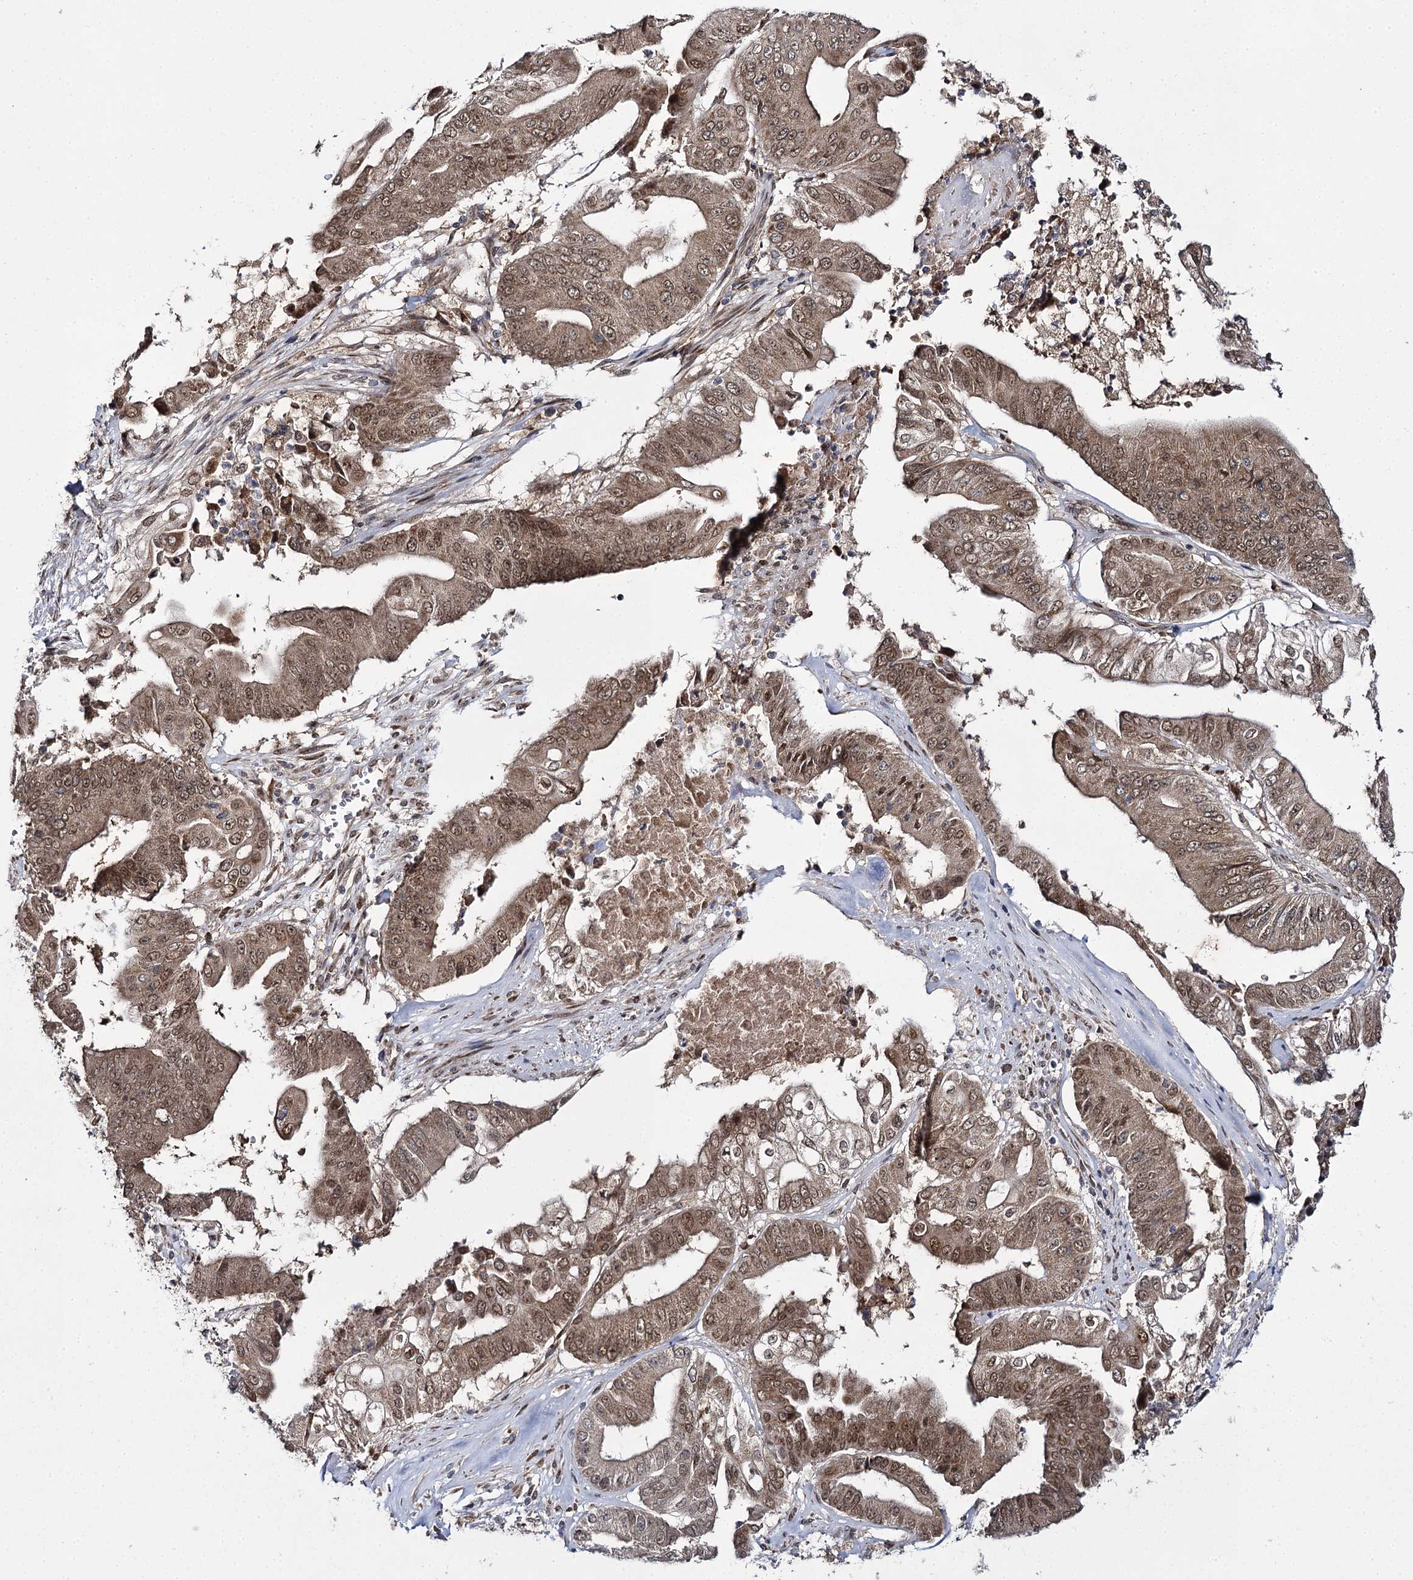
{"staining": {"intensity": "moderate", "quantity": ">75%", "location": "cytoplasmic/membranous,nuclear"}, "tissue": "pancreatic cancer", "cell_type": "Tumor cells", "image_type": "cancer", "snomed": [{"axis": "morphology", "description": "Adenocarcinoma, NOS"}, {"axis": "topography", "description": "Pancreas"}], "caption": "A histopathology image of human pancreatic cancer stained for a protein exhibits moderate cytoplasmic/membranous and nuclear brown staining in tumor cells.", "gene": "TRNT1", "patient": {"sex": "female", "age": 77}}